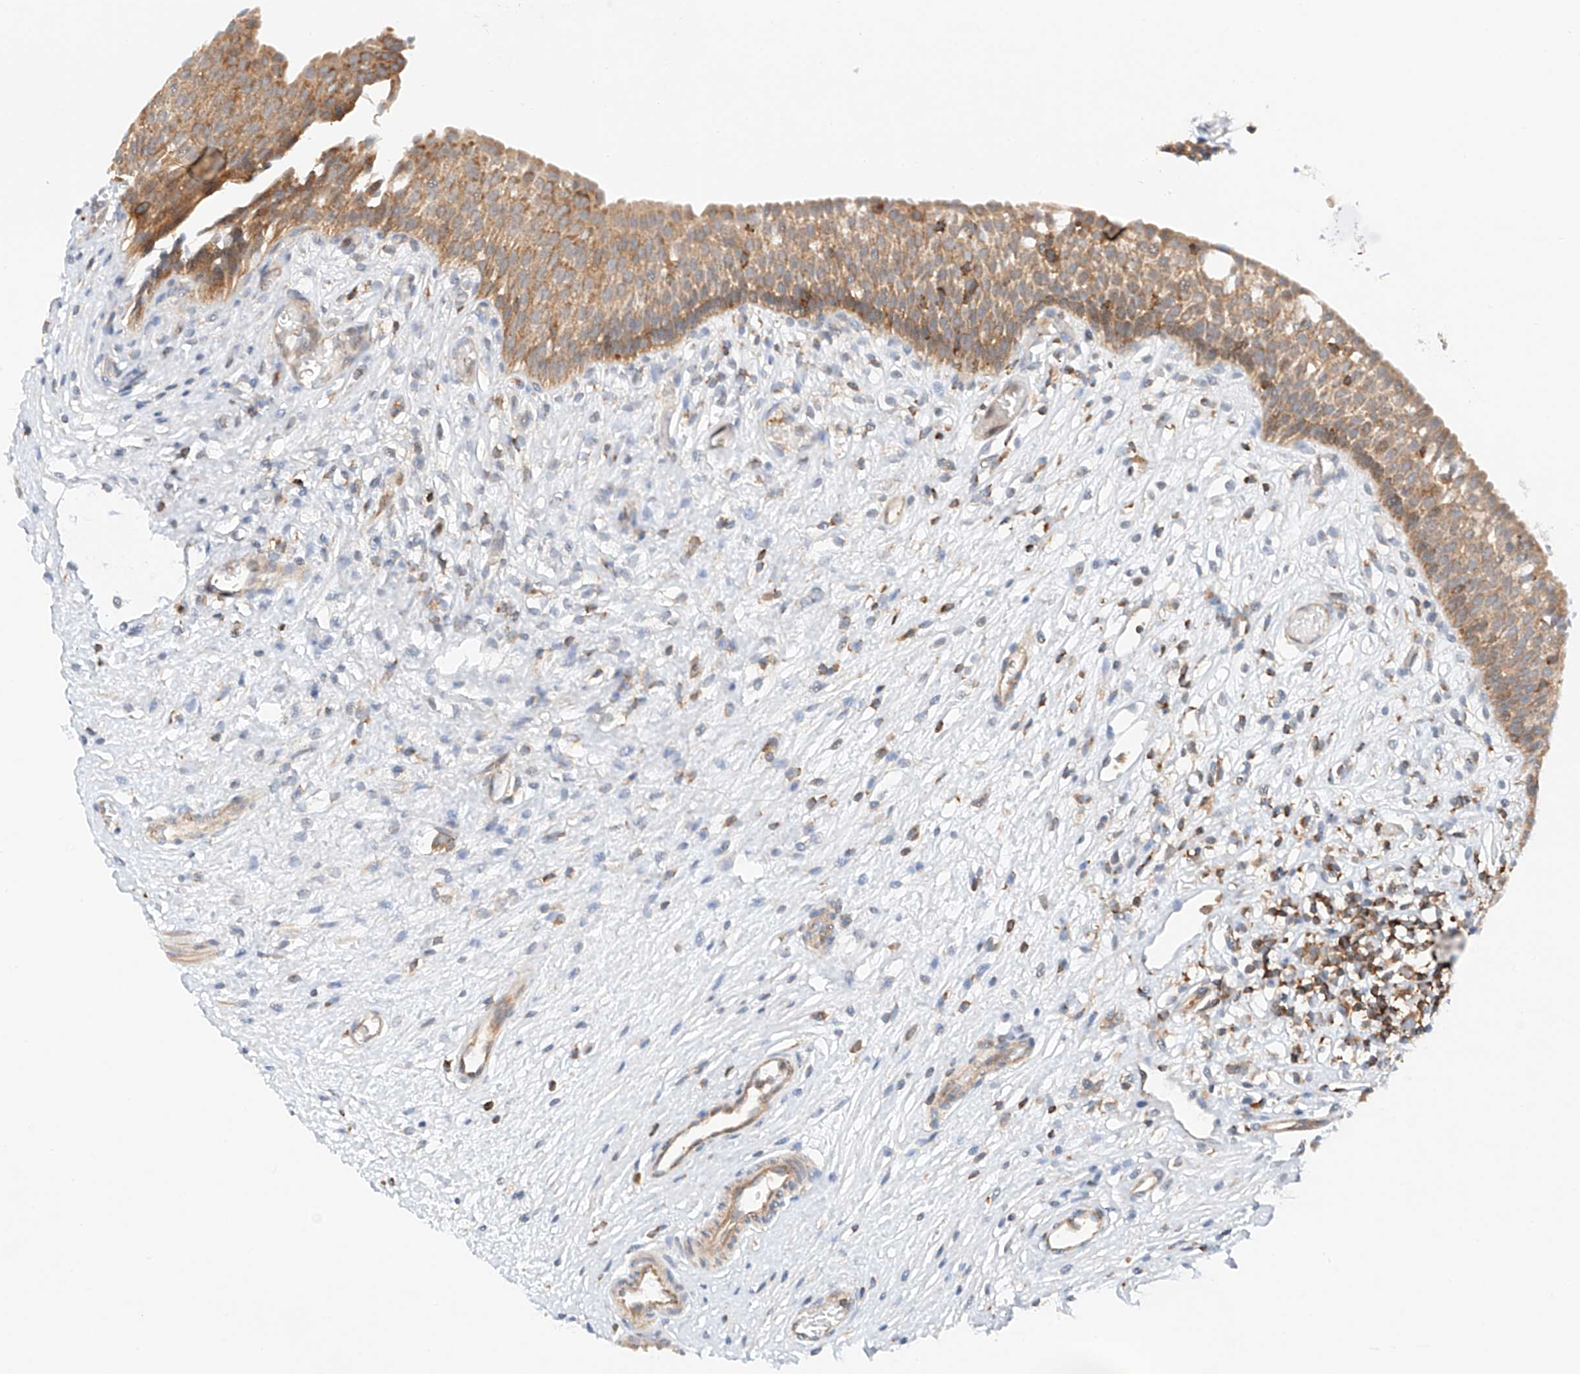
{"staining": {"intensity": "moderate", "quantity": ">75%", "location": "cytoplasmic/membranous"}, "tissue": "urinary bladder", "cell_type": "Urothelial cells", "image_type": "normal", "snomed": [{"axis": "morphology", "description": "Normal tissue, NOS"}, {"axis": "topography", "description": "Urinary bladder"}], "caption": "Immunohistochemical staining of benign urinary bladder demonstrates moderate cytoplasmic/membranous protein expression in approximately >75% of urothelial cells. Nuclei are stained in blue.", "gene": "MFN2", "patient": {"sex": "male", "age": 1}}